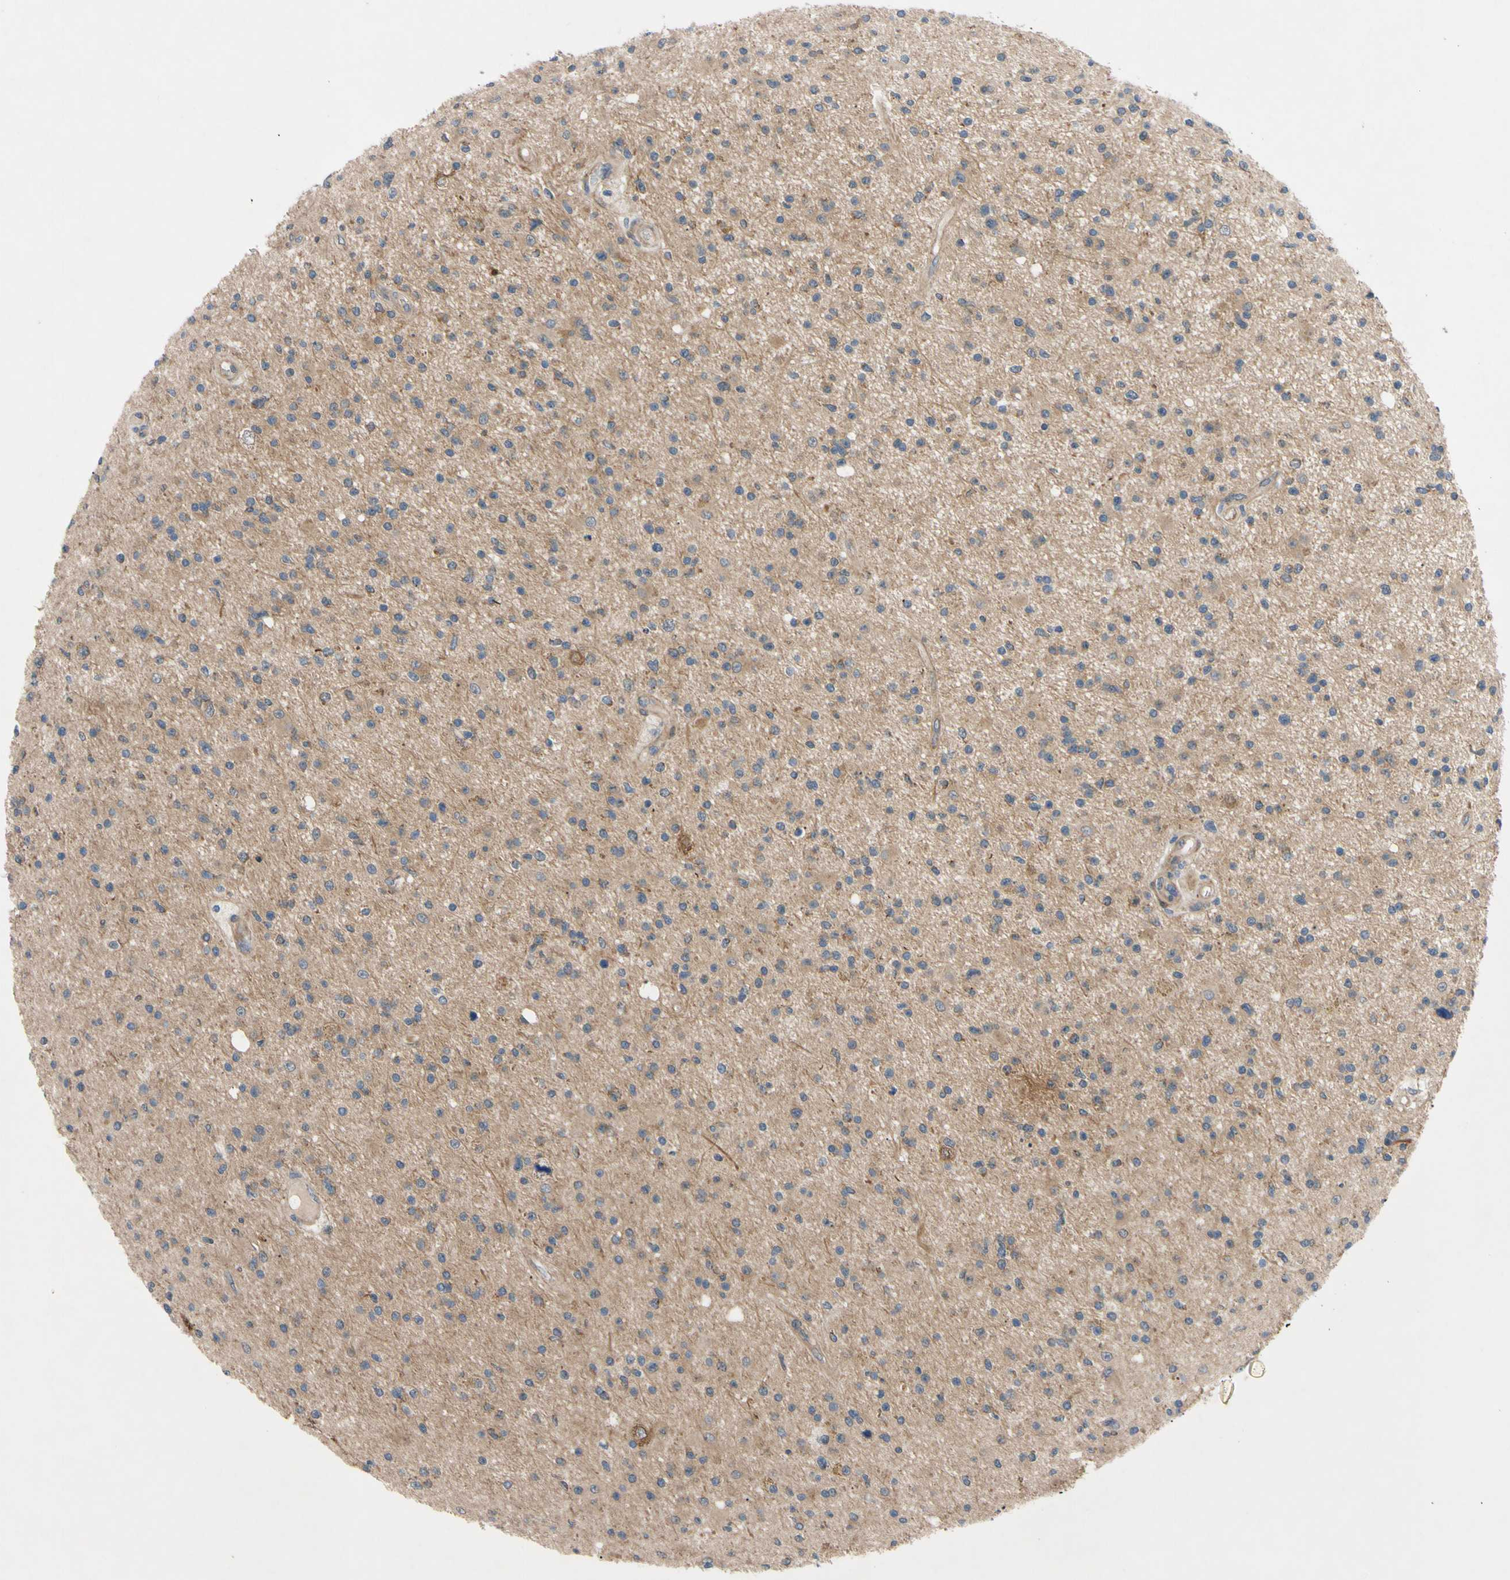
{"staining": {"intensity": "weak", "quantity": ">75%", "location": "cytoplasmic/membranous"}, "tissue": "glioma", "cell_type": "Tumor cells", "image_type": "cancer", "snomed": [{"axis": "morphology", "description": "Glioma, malignant, High grade"}, {"axis": "topography", "description": "Brain"}], "caption": "Glioma stained for a protein reveals weak cytoplasmic/membranous positivity in tumor cells.", "gene": "SVIL", "patient": {"sex": "male", "age": 33}}